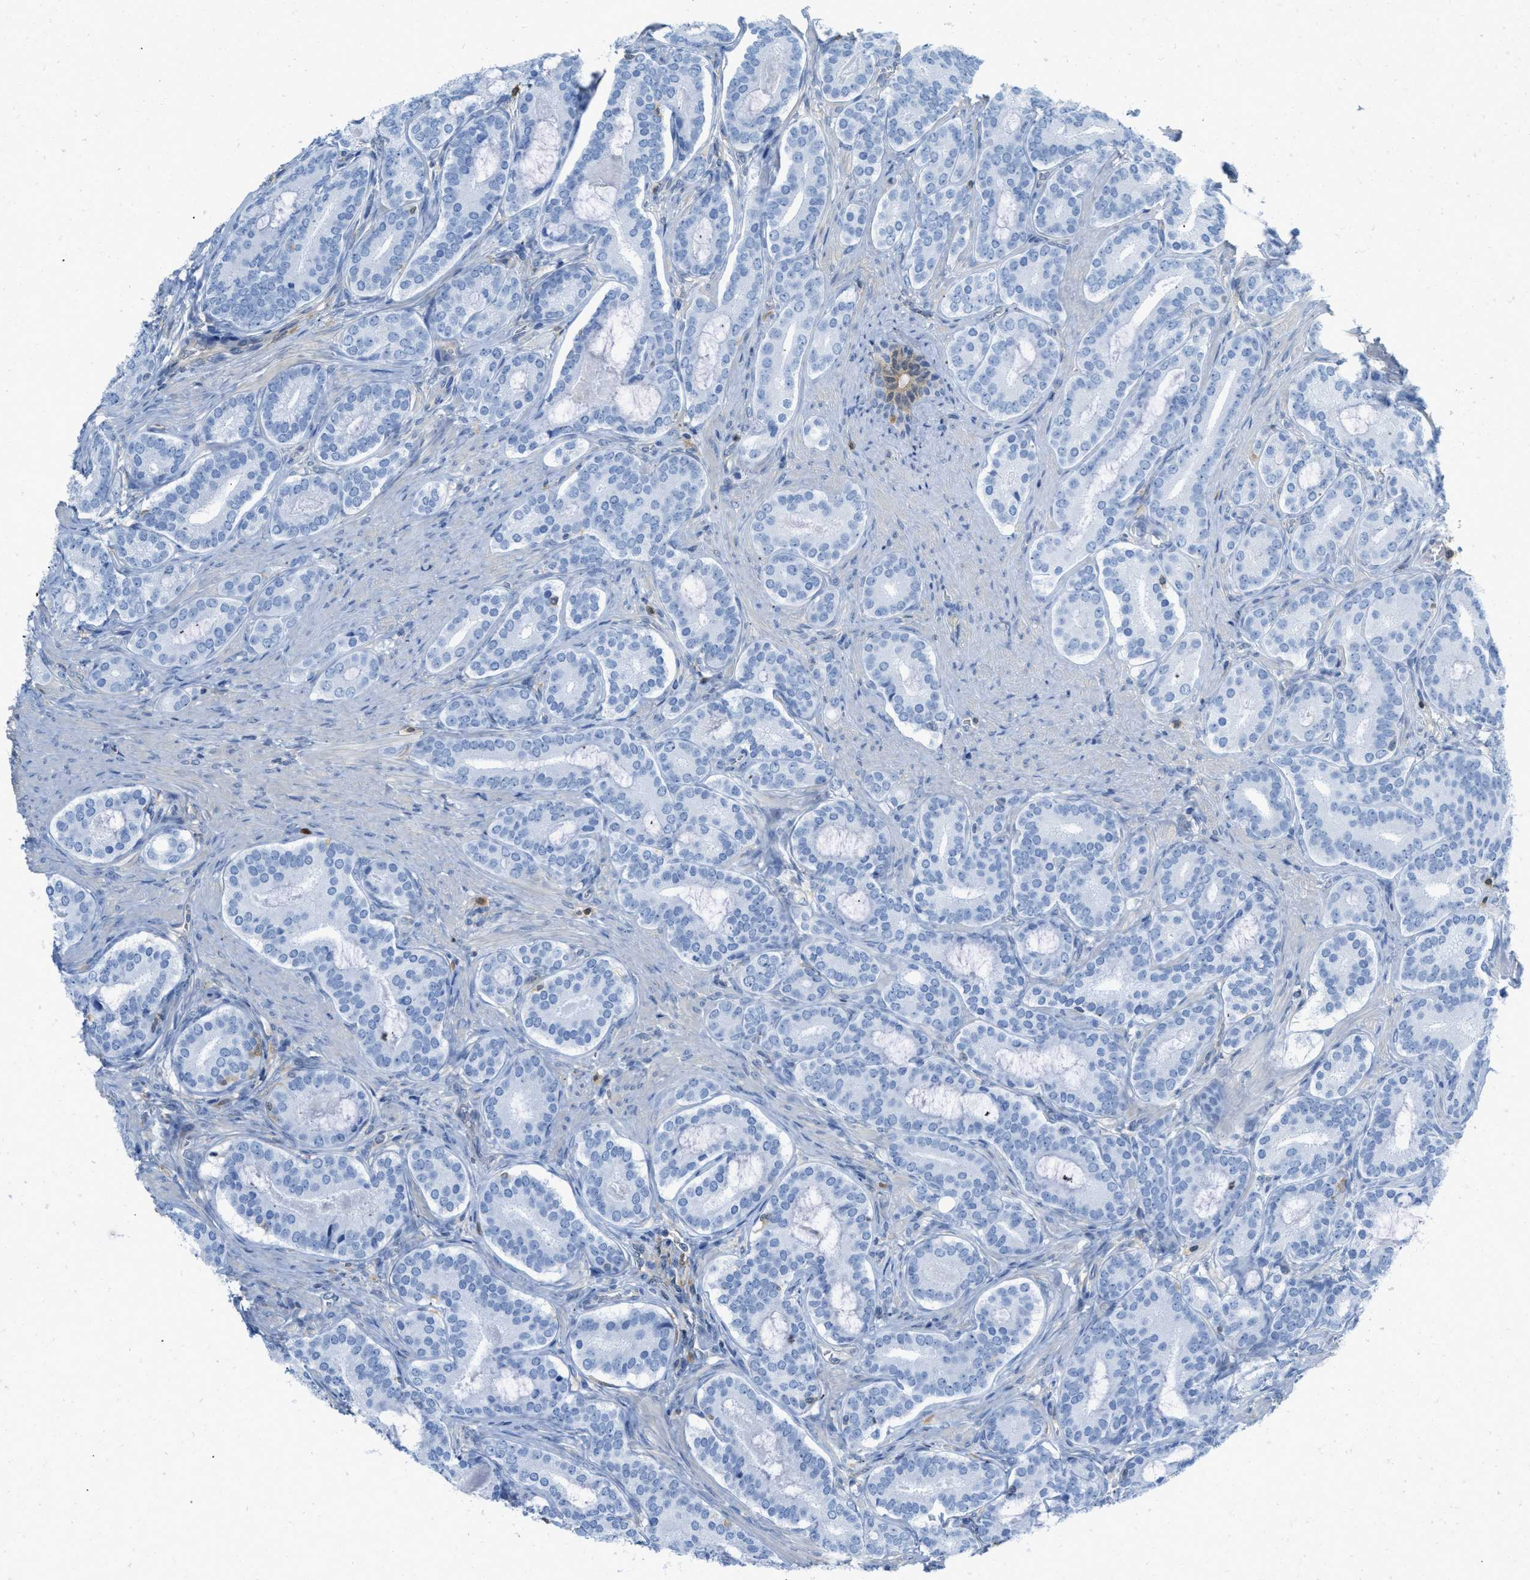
{"staining": {"intensity": "negative", "quantity": "none", "location": "none"}, "tissue": "prostate cancer", "cell_type": "Tumor cells", "image_type": "cancer", "snomed": [{"axis": "morphology", "description": "Adenocarcinoma, High grade"}, {"axis": "topography", "description": "Prostate"}], "caption": "Immunohistochemical staining of human adenocarcinoma (high-grade) (prostate) shows no significant positivity in tumor cells. Nuclei are stained in blue.", "gene": "SERPINB1", "patient": {"sex": "male", "age": 60}}